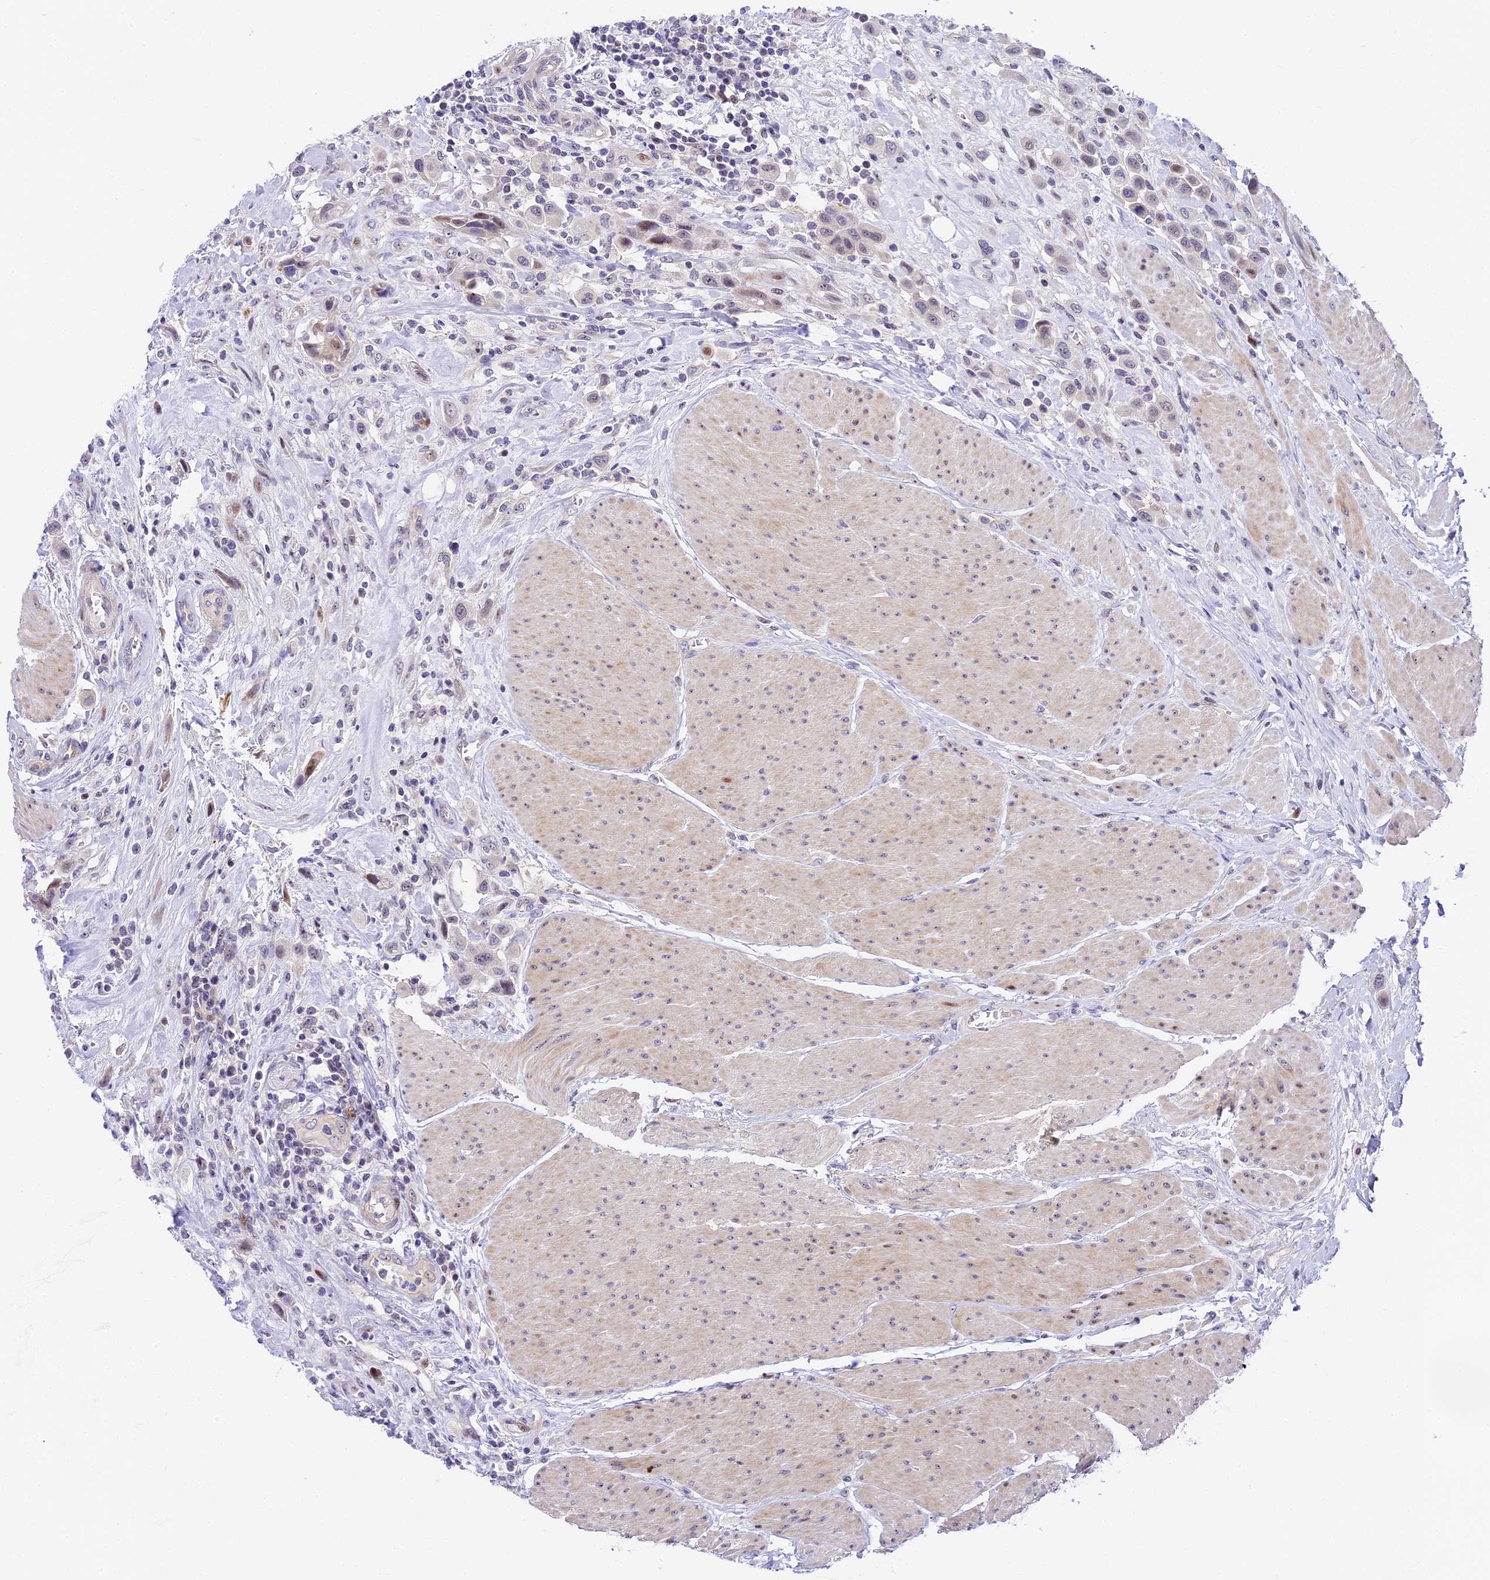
{"staining": {"intensity": "moderate", "quantity": "<25%", "location": "nuclear"}, "tissue": "urothelial cancer", "cell_type": "Tumor cells", "image_type": "cancer", "snomed": [{"axis": "morphology", "description": "Urothelial carcinoma, High grade"}, {"axis": "topography", "description": "Urinary bladder"}], "caption": "Brown immunohistochemical staining in urothelial cancer reveals moderate nuclear positivity in approximately <25% of tumor cells.", "gene": "MIDN", "patient": {"sex": "male", "age": 50}}